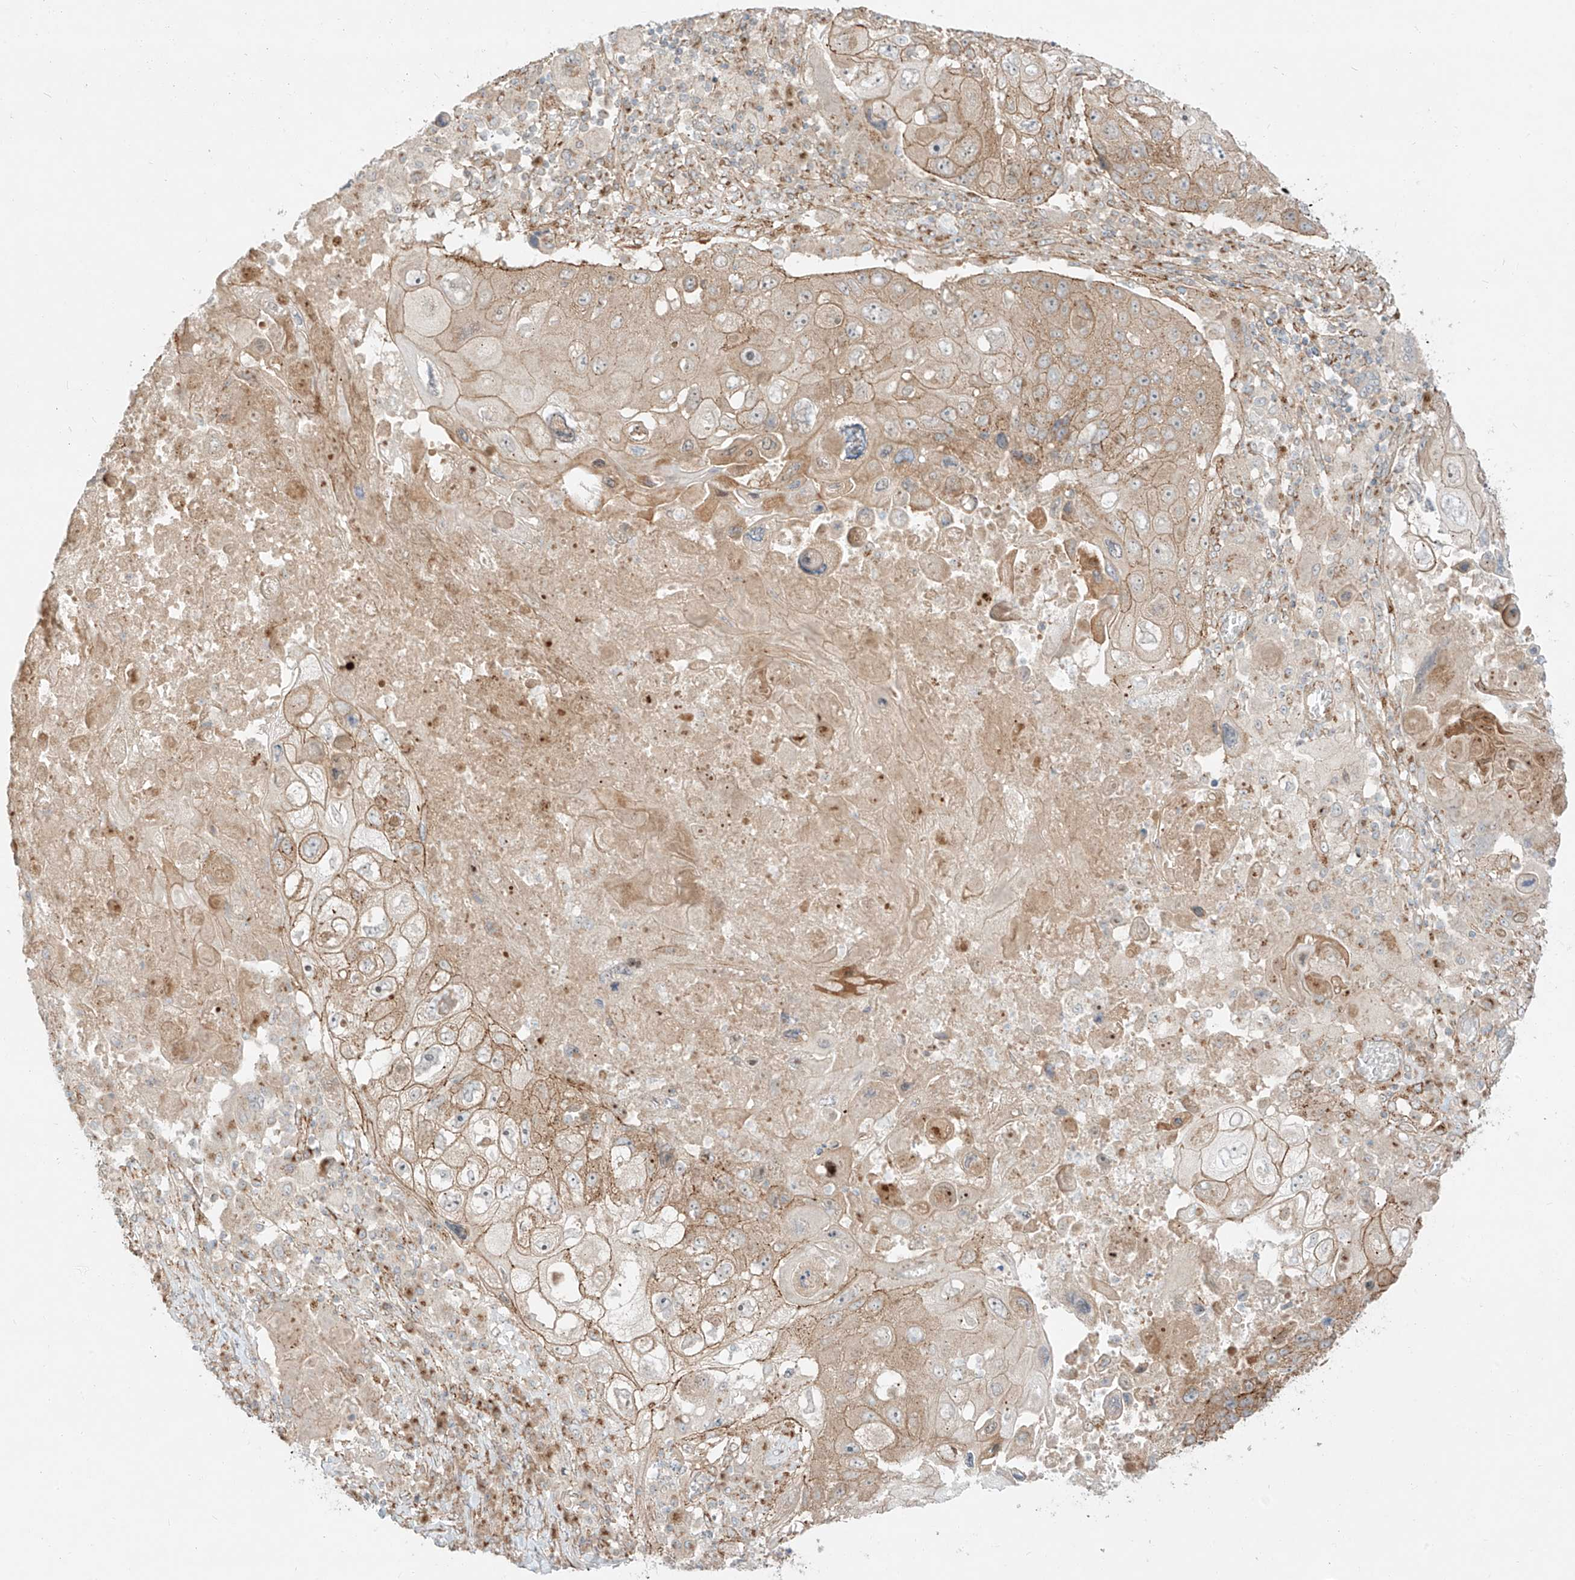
{"staining": {"intensity": "weak", "quantity": ">75%", "location": "cytoplasmic/membranous"}, "tissue": "lung cancer", "cell_type": "Tumor cells", "image_type": "cancer", "snomed": [{"axis": "morphology", "description": "Squamous cell carcinoma, NOS"}, {"axis": "topography", "description": "Lung"}], "caption": "Weak cytoplasmic/membranous protein expression is present in about >75% of tumor cells in lung squamous cell carcinoma.", "gene": "ZNF287", "patient": {"sex": "male", "age": 61}}